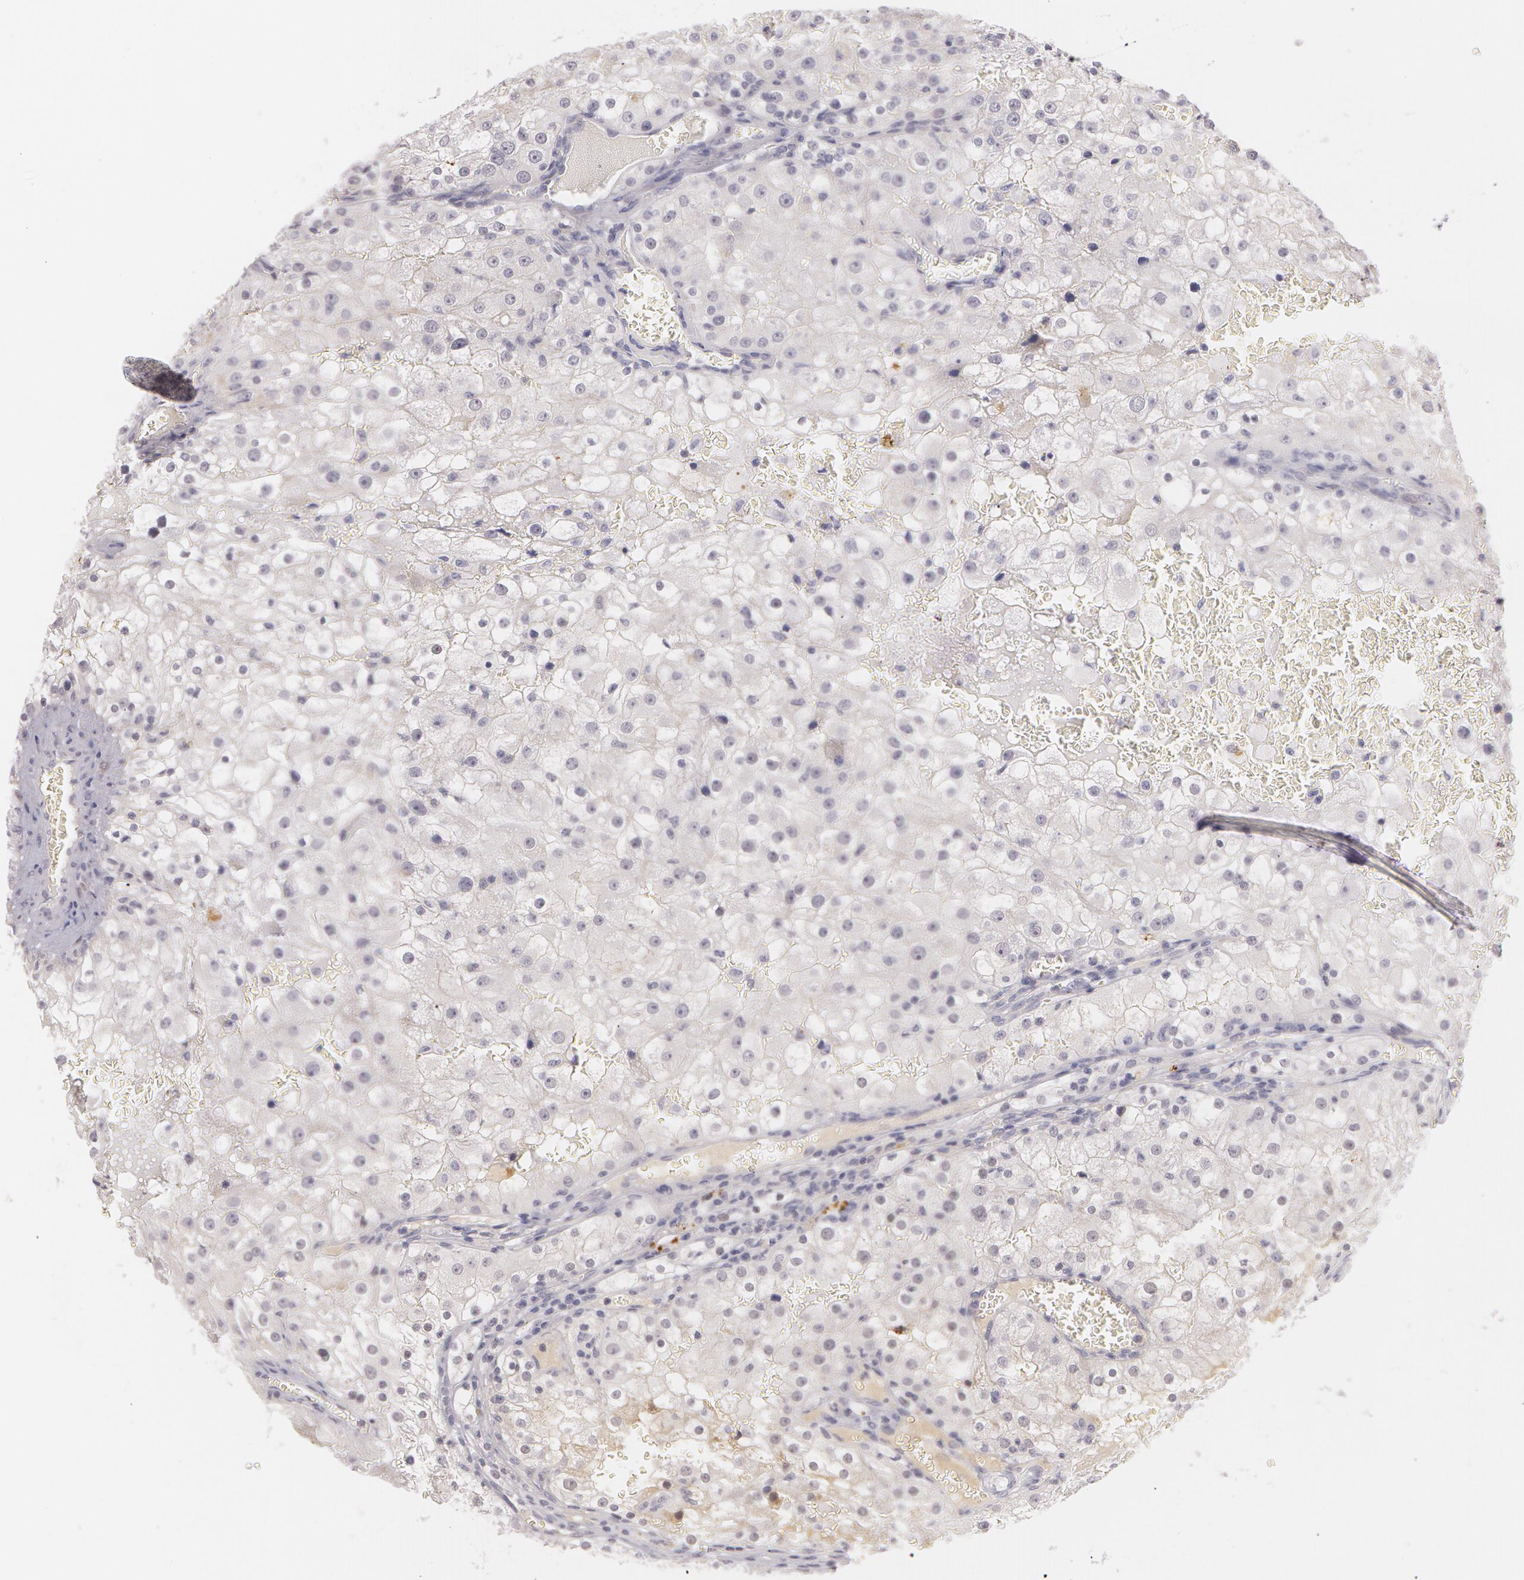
{"staining": {"intensity": "negative", "quantity": "none", "location": "none"}, "tissue": "renal cancer", "cell_type": "Tumor cells", "image_type": "cancer", "snomed": [{"axis": "morphology", "description": "Adenocarcinoma, NOS"}, {"axis": "topography", "description": "Kidney"}], "caption": "The micrograph reveals no staining of tumor cells in renal cancer.", "gene": "LBP", "patient": {"sex": "female", "age": 74}}